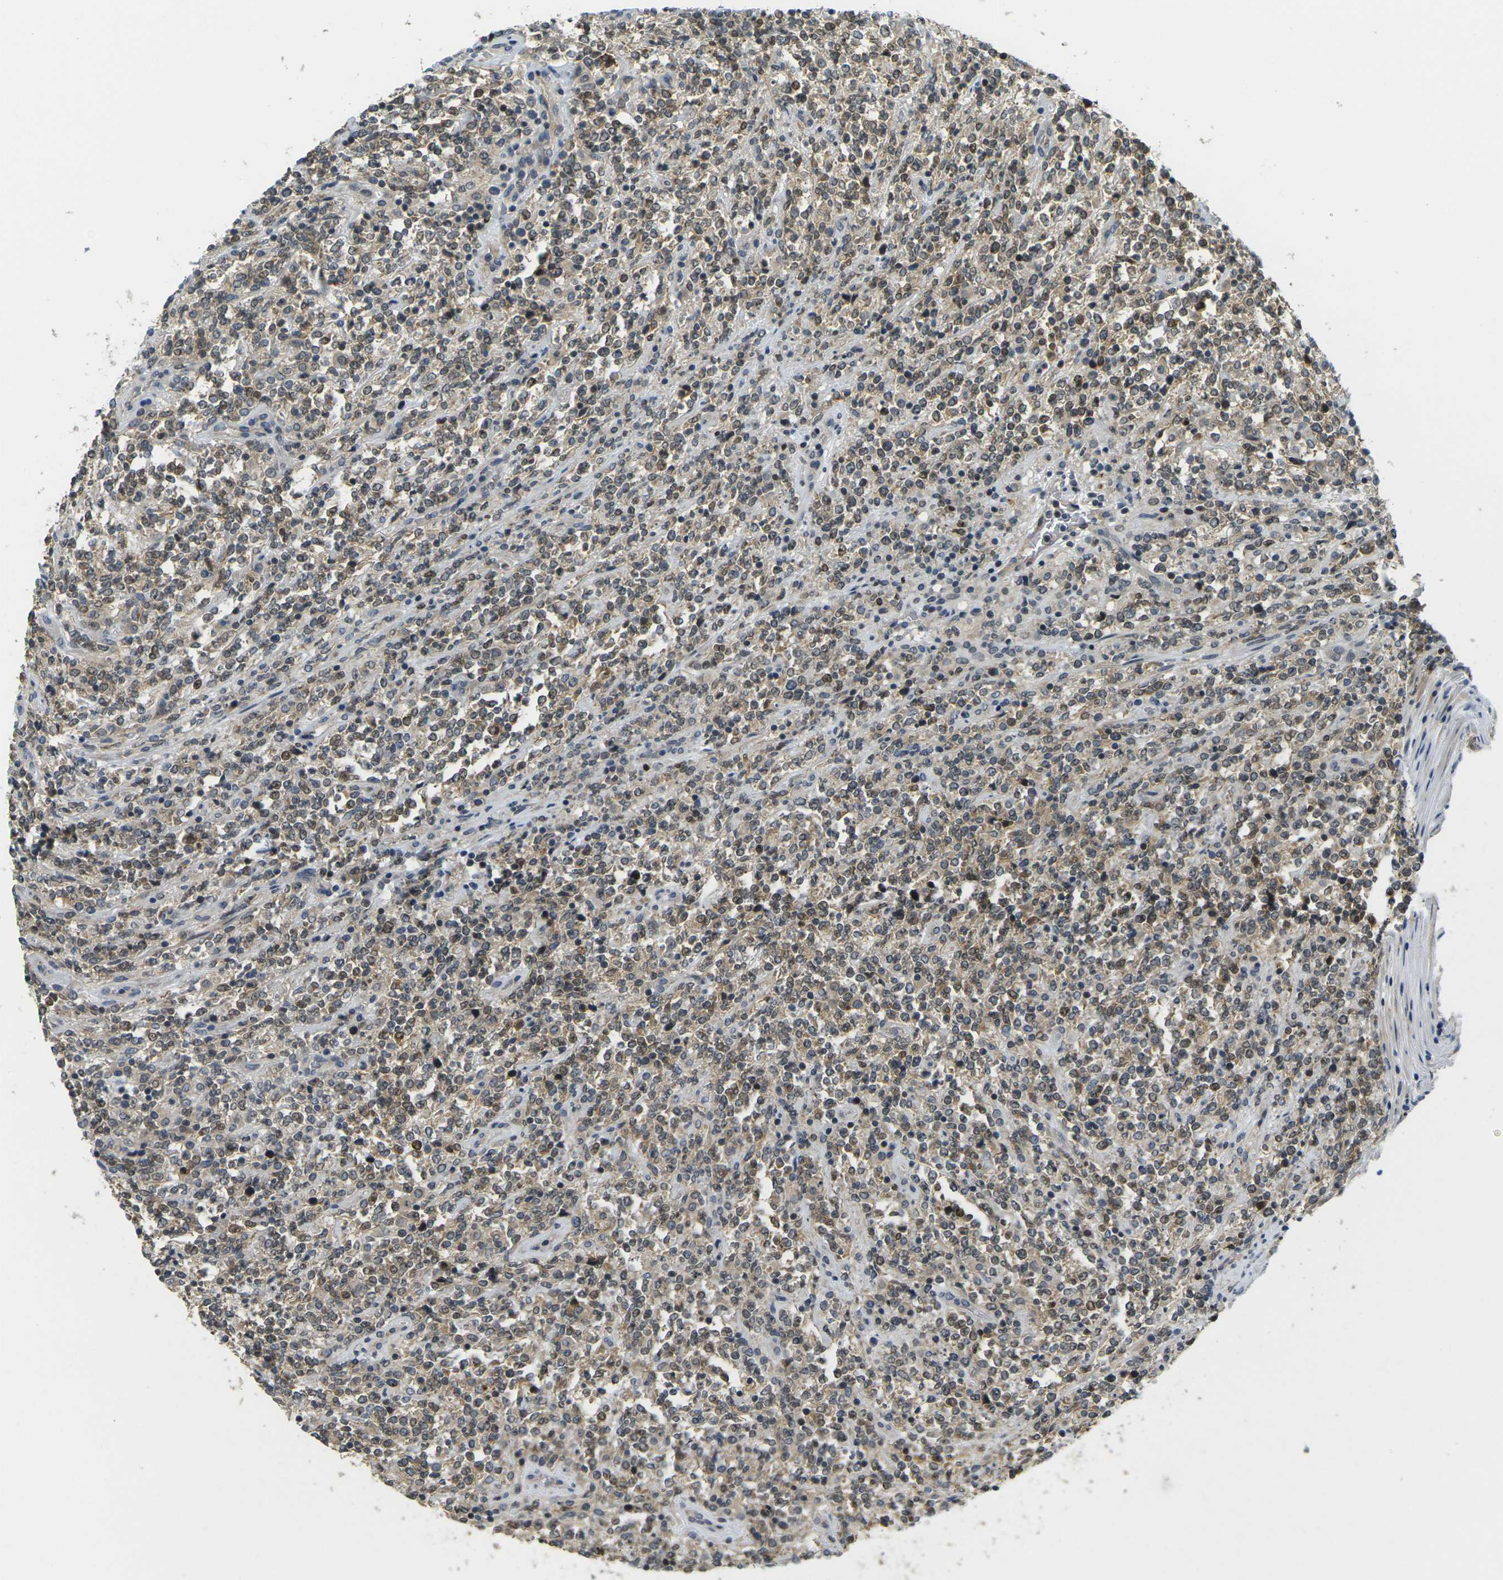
{"staining": {"intensity": "moderate", "quantity": ">75%", "location": "cytoplasmic/membranous,nuclear"}, "tissue": "lymphoma", "cell_type": "Tumor cells", "image_type": "cancer", "snomed": [{"axis": "morphology", "description": "Malignant lymphoma, non-Hodgkin's type, High grade"}, {"axis": "topography", "description": "Soft tissue"}], "caption": "IHC micrograph of neoplastic tissue: malignant lymphoma, non-Hodgkin's type (high-grade) stained using IHC shows medium levels of moderate protein expression localized specifically in the cytoplasmic/membranous and nuclear of tumor cells, appearing as a cytoplasmic/membranous and nuclear brown color.", "gene": "KLHL8", "patient": {"sex": "male", "age": 18}}